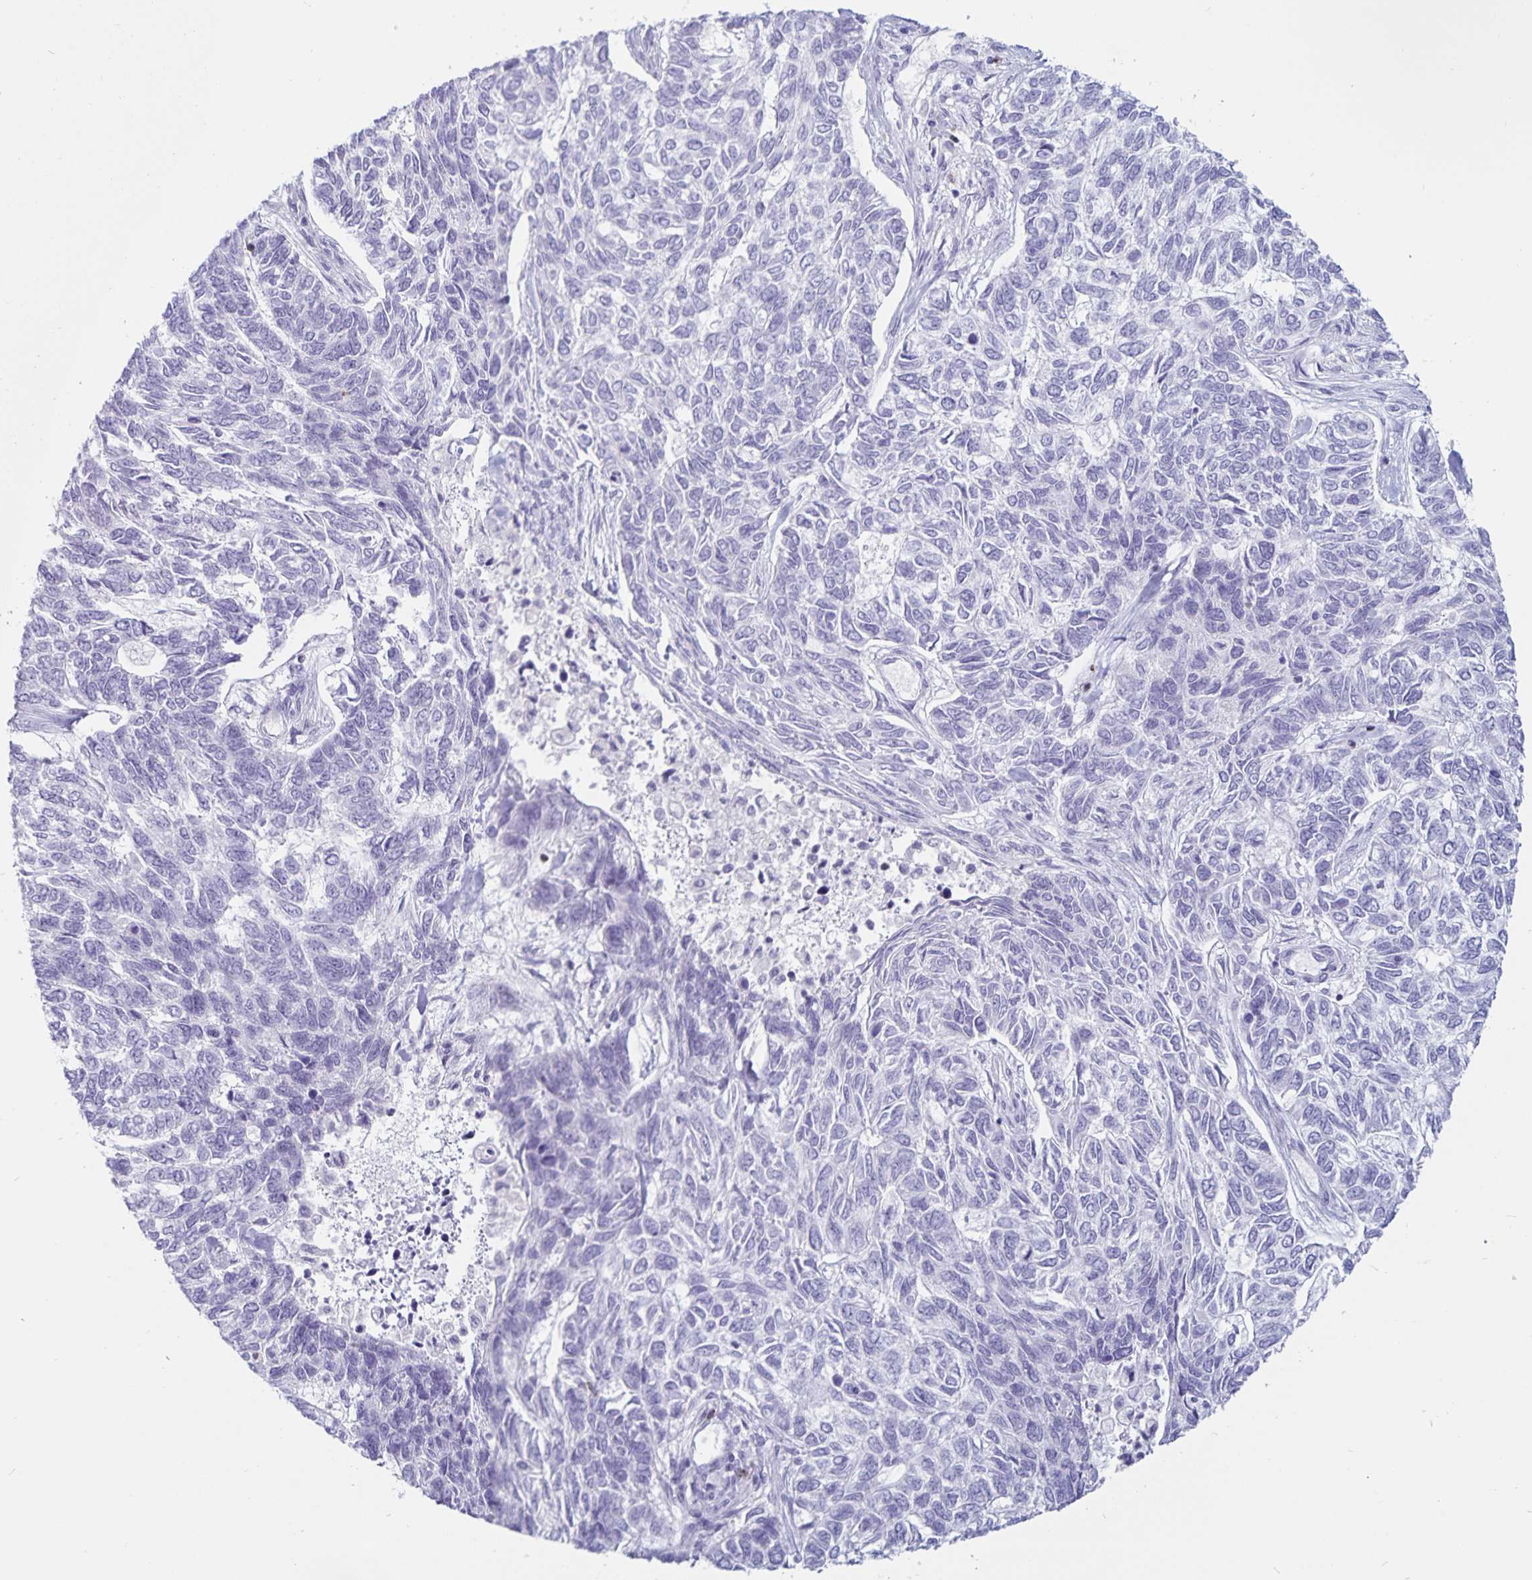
{"staining": {"intensity": "negative", "quantity": "none", "location": "none"}, "tissue": "skin cancer", "cell_type": "Tumor cells", "image_type": "cancer", "snomed": [{"axis": "morphology", "description": "Basal cell carcinoma"}, {"axis": "topography", "description": "Skin"}], "caption": "Immunohistochemical staining of human skin cancer exhibits no significant staining in tumor cells.", "gene": "GNLY", "patient": {"sex": "female", "age": 65}}